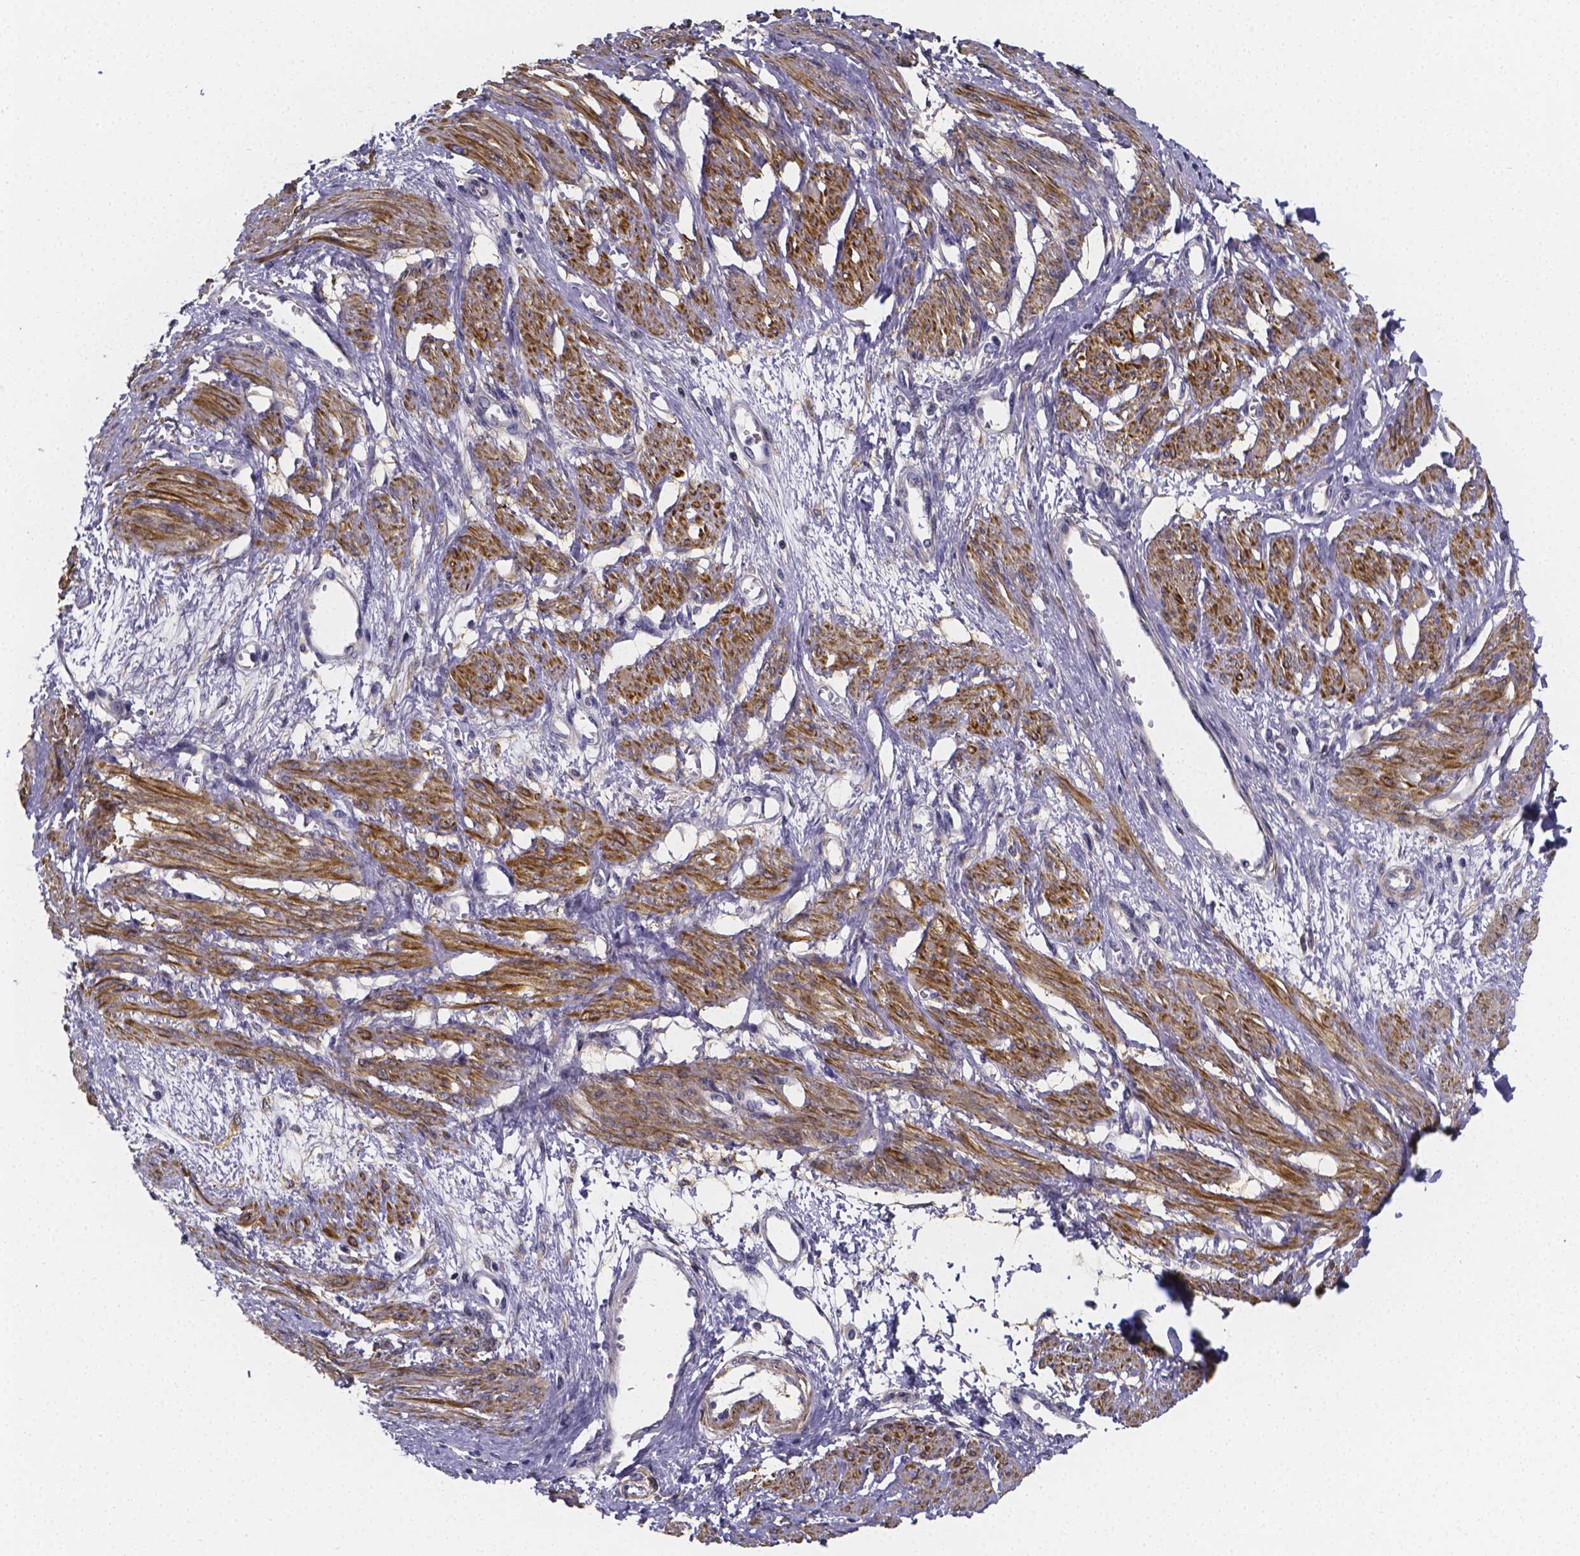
{"staining": {"intensity": "moderate", "quantity": "25%-75%", "location": "cytoplasmic/membranous"}, "tissue": "smooth muscle", "cell_type": "Smooth muscle cells", "image_type": "normal", "snomed": [{"axis": "morphology", "description": "Normal tissue, NOS"}, {"axis": "topography", "description": "Smooth muscle"}, {"axis": "topography", "description": "Uterus"}], "caption": "DAB (3,3'-diaminobenzidine) immunohistochemical staining of benign smooth muscle exhibits moderate cytoplasmic/membranous protein staining in about 25%-75% of smooth muscle cells.", "gene": "RERG", "patient": {"sex": "female", "age": 39}}